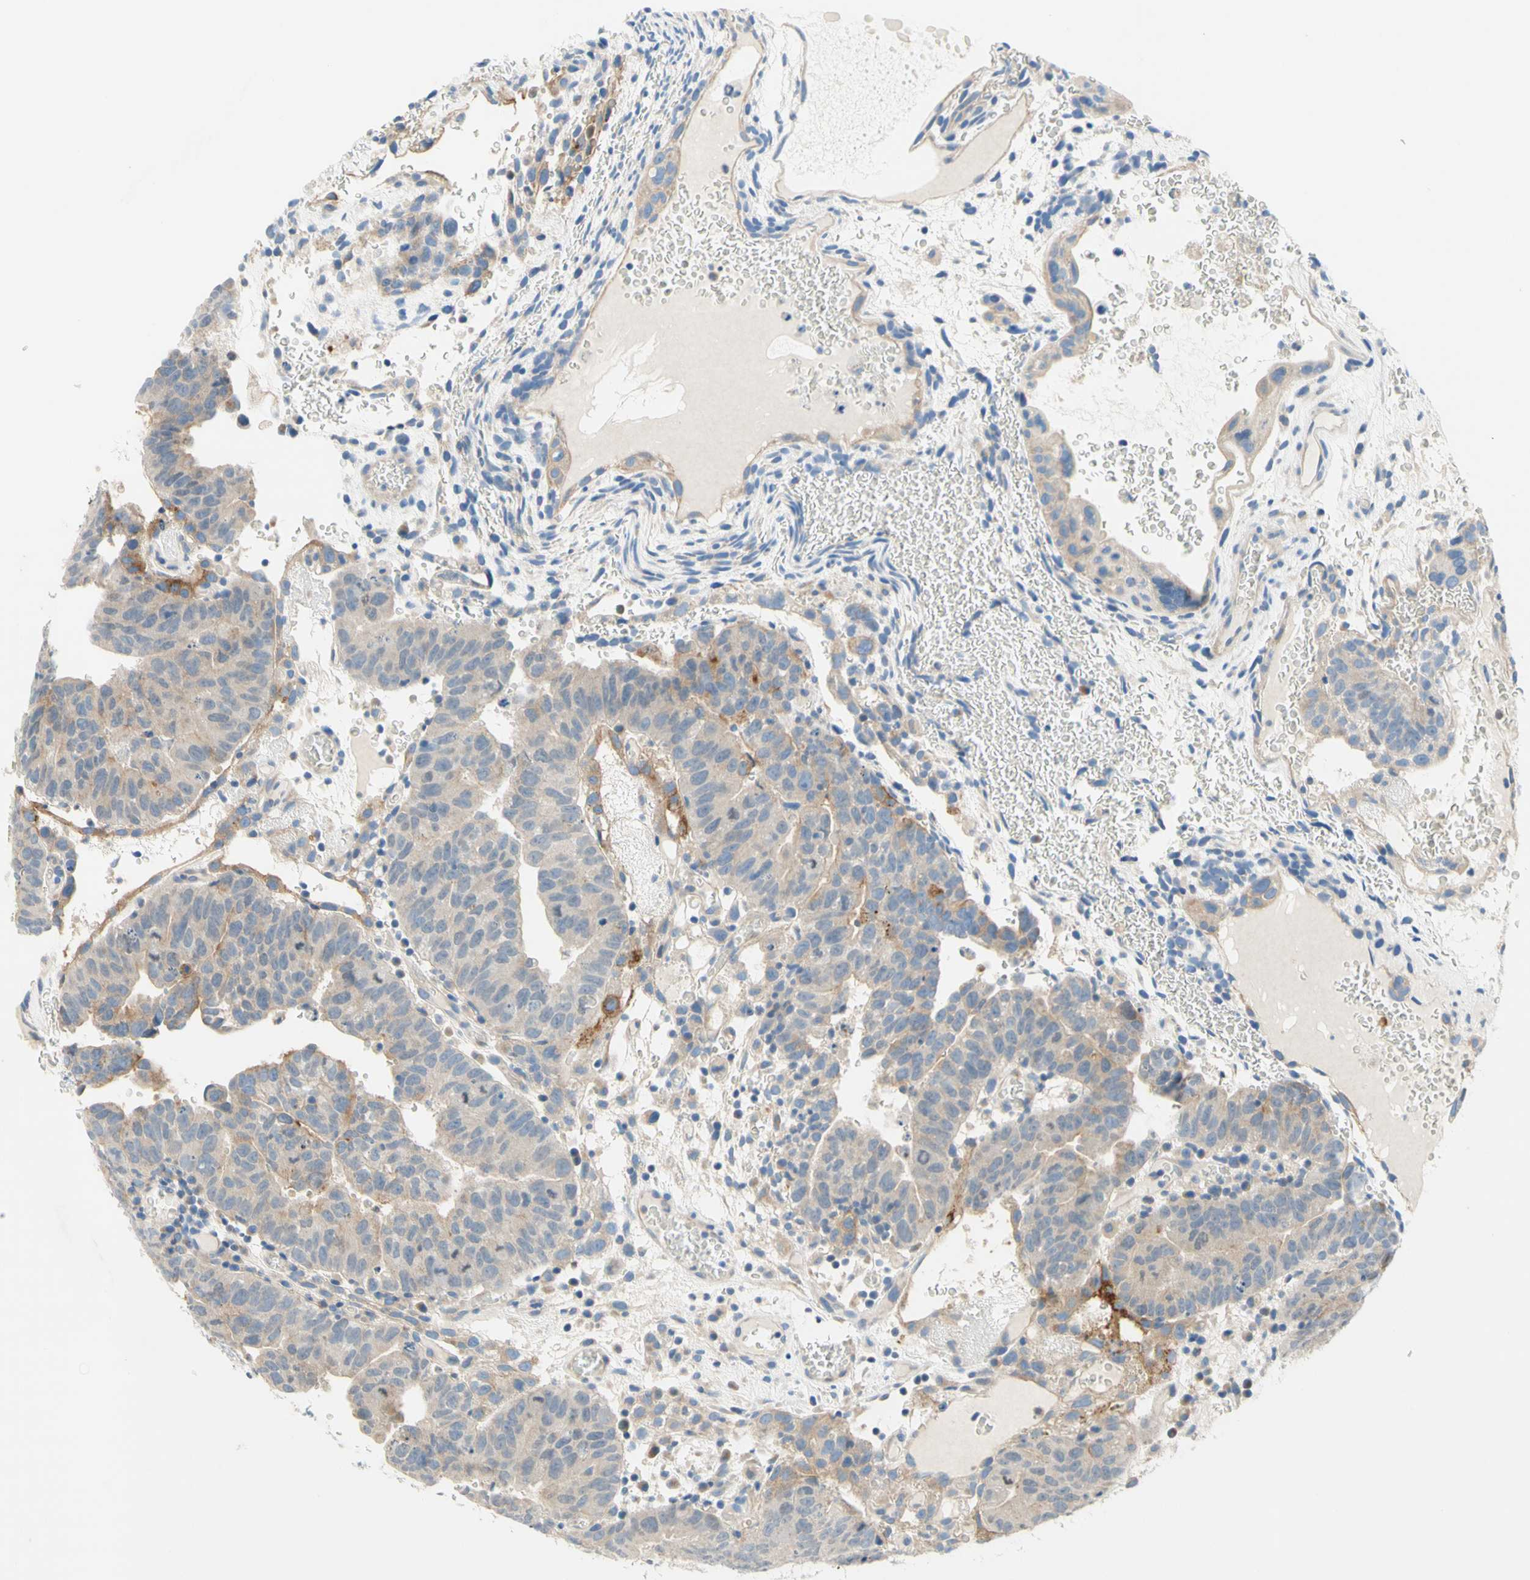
{"staining": {"intensity": "moderate", "quantity": "<25%", "location": "cytoplasmic/membranous"}, "tissue": "testis cancer", "cell_type": "Tumor cells", "image_type": "cancer", "snomed": [{"axis": "morphology", "description": "Seminoma, NOS"}, {"axis": "morphology", "description": "Carcinoma, Embryonal, NOS"}, {"axis": "topography", "description": "Testis"}], "caption": "IHC image of testis seminoma stained for a protein (brown), which displays low levels of moderate cytoplasmic/membranous positivity in approximately <25% of tumor cells.", "gene": "F3", "patient": {"sex": "male", "age": 52}}